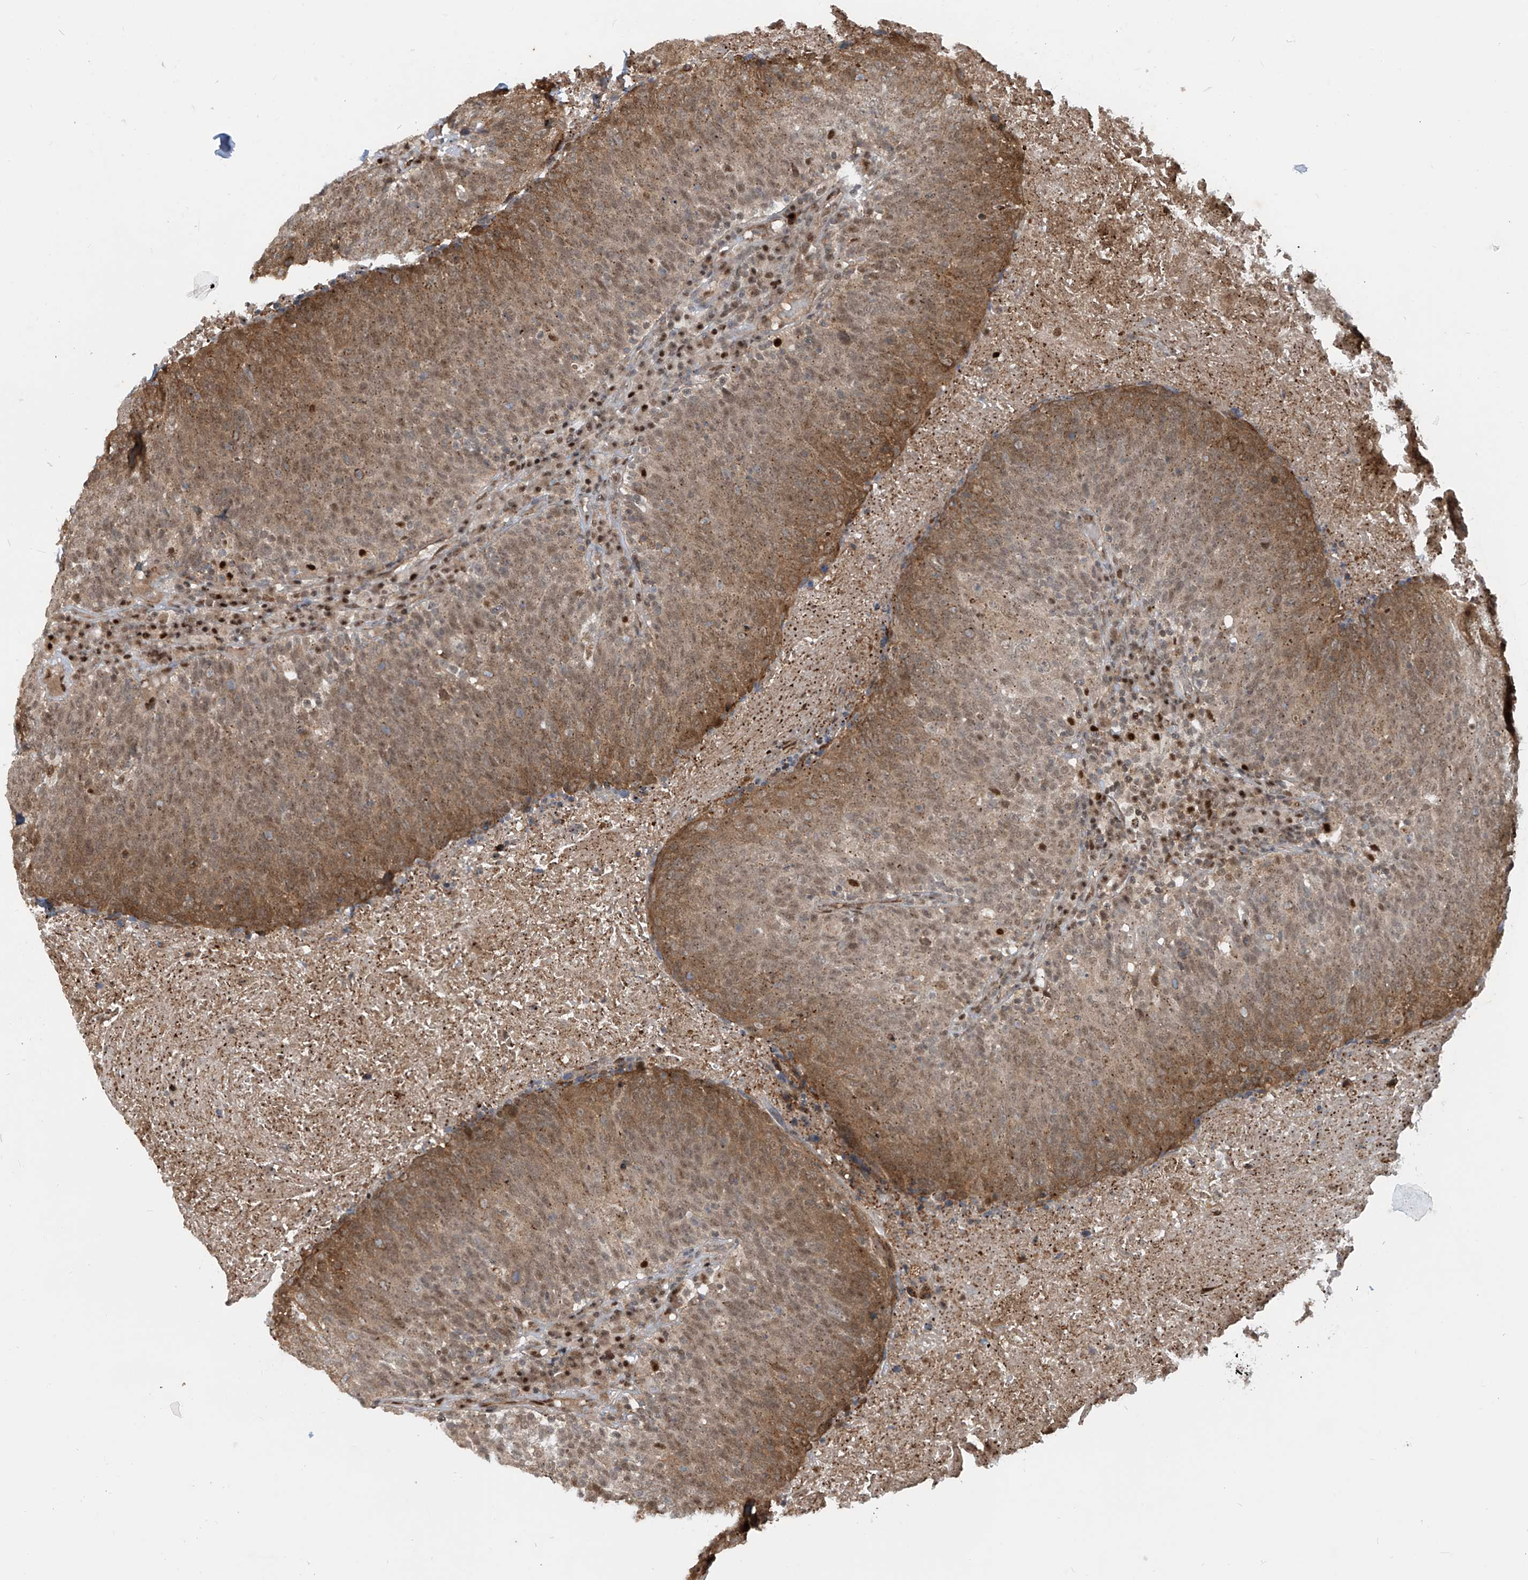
{"staining": {"intensity": "moderate", "quantity": ">75%", "location": "cytoplasmic/membranous,nuclear"}, "tissue": "head and neck cancer", "cell_type": "Tumor cells", "image_type": "cancer", "snomed": [{"axis": "morphology", "description": "Squamous cell carcinoma, NOS"}, {"axis": "morphology", "description": "Squamous cell carcinoma, metastatic, NOS"}, {"axis": "topography", "description": "Lymph node"}, {"axis": "topography", "description": "Head-Neck"}], "caption": "This is a micrograph of immunohistochemistry staining of head and neck cancer, which shows moderate expression in the cytoplasmic/membranous and nuclear of tumor cells.", "gene": "LAGE3", "patient": {"sex": "male", "age": 62}}